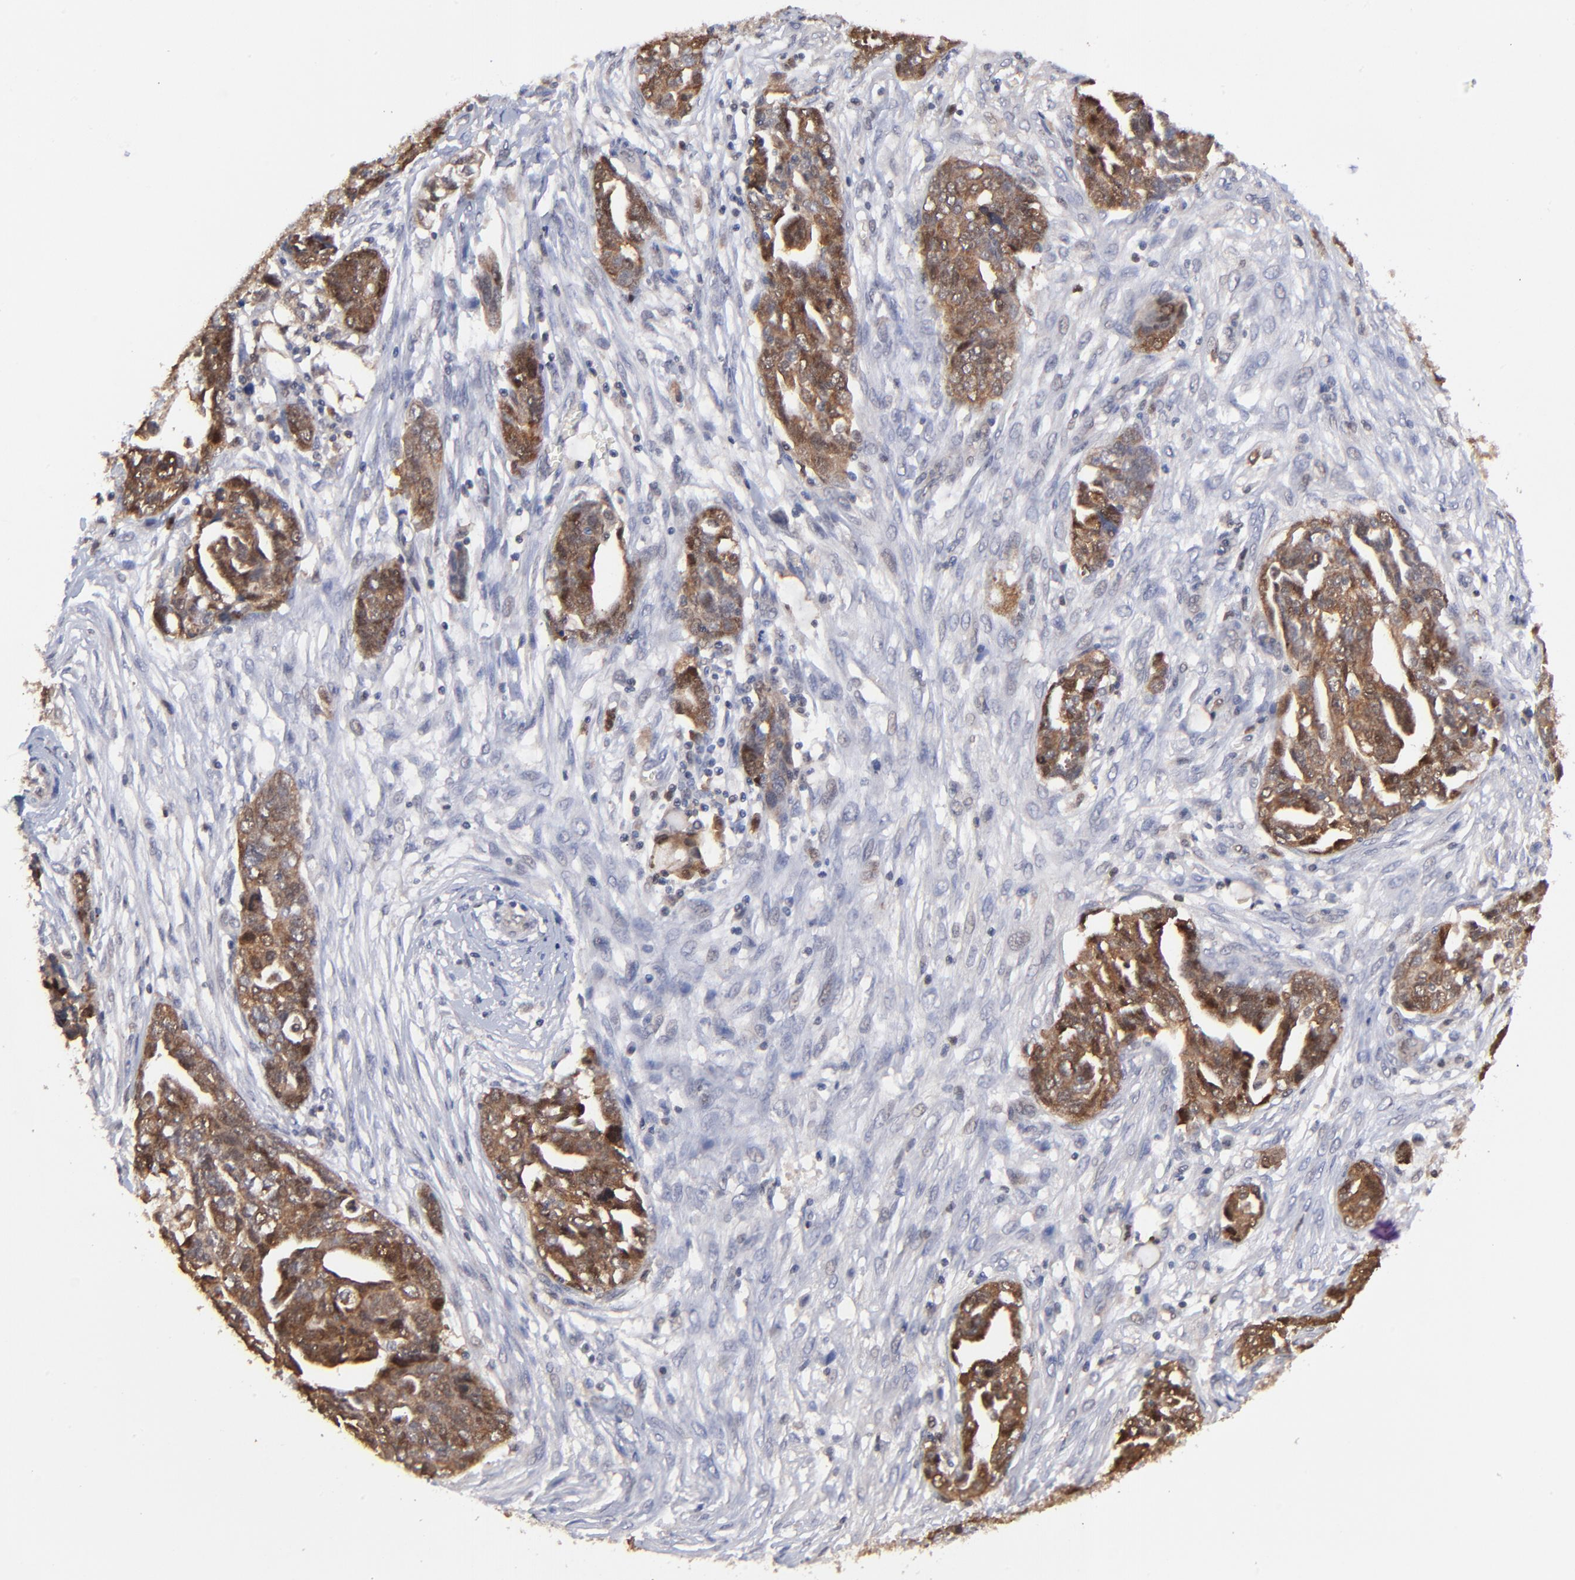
{"staining": {"intensity": "moderate", "quantity": ">75%", "location": "cytoplasmic/membranous,nuclear"}, "tissue": "ovarian cancer", "cell_type": "Tumor cells", "image_type": "cancer", "snomed": [{"axis": "morphology", "description": "Normal tissue, NOS"}, {"axis": "morphology", "description": "Cystadenocarcinoma, serous, NOS"}, {"axis": "topography", "description": "Fallopian tube"}, {"axis": "topography", "description": "Ovary"}], "caption": "Tumor cells display medium levels of moderate cytoplasmic/membranous and nuclear positivity in about >75% of cells in ovarian serous cystadenocarcinoma.", "gene": "DCTPP1", "patient": {"sex": "female", "age": 56}}